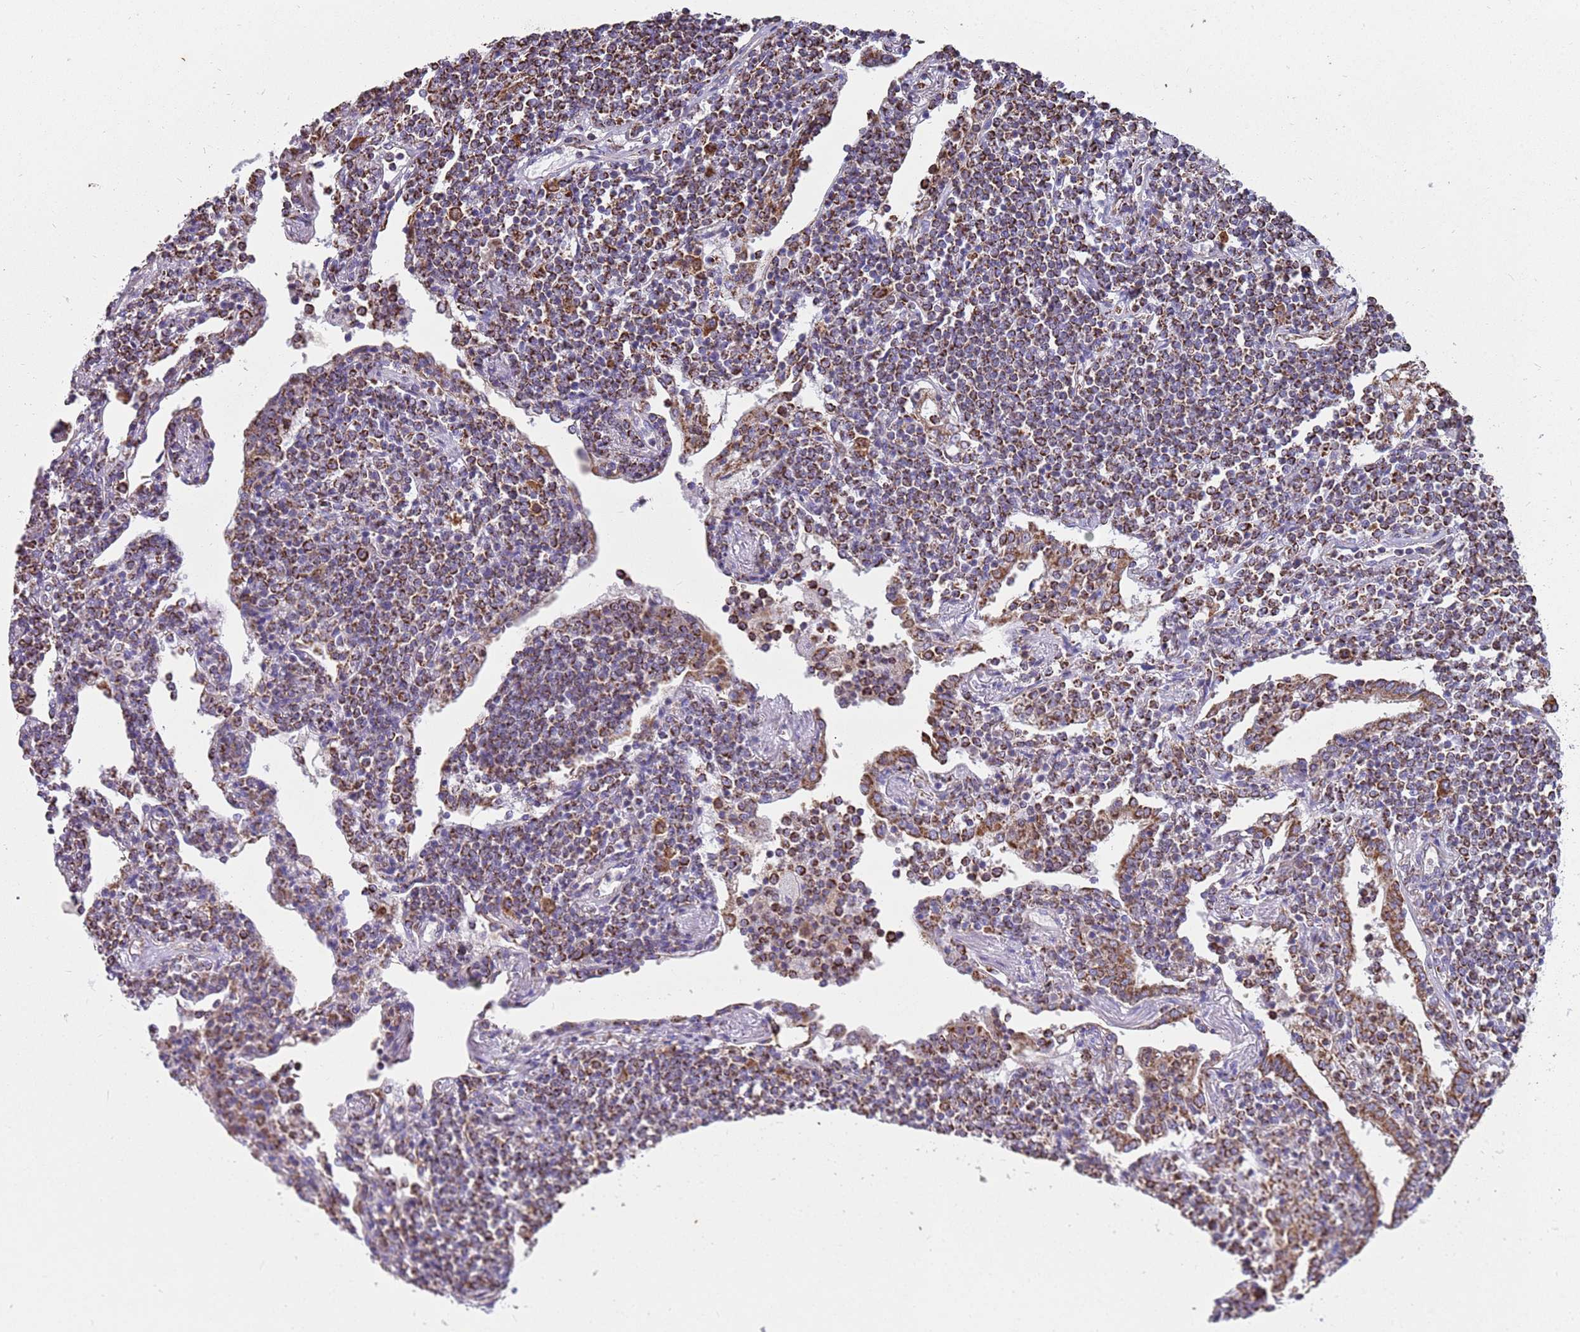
{"staining": {"intensity": "strong", "quantity": "25%-75%", "location": "cytoplasmic/membranous"}, "tissue": "lymphoma", "cell_type": "Tumor cells", "image_type": "cancer", "snomed": [{"axis": "morphology", "description": "Malignant lymphoma, non-Hodgkin's type, Low grade"}, {"axis": "topography", "description": "Lung"}], "caption": "Human low-grade malignant lymphoma, non-Hodgkin's type stained with a brown dye exhibits strong cytoplasmic/membranous positive expression in about 25%-75% of tumor cells.", "gene": "TTLL1", "patient": {"sex": "female", "age": 71}}